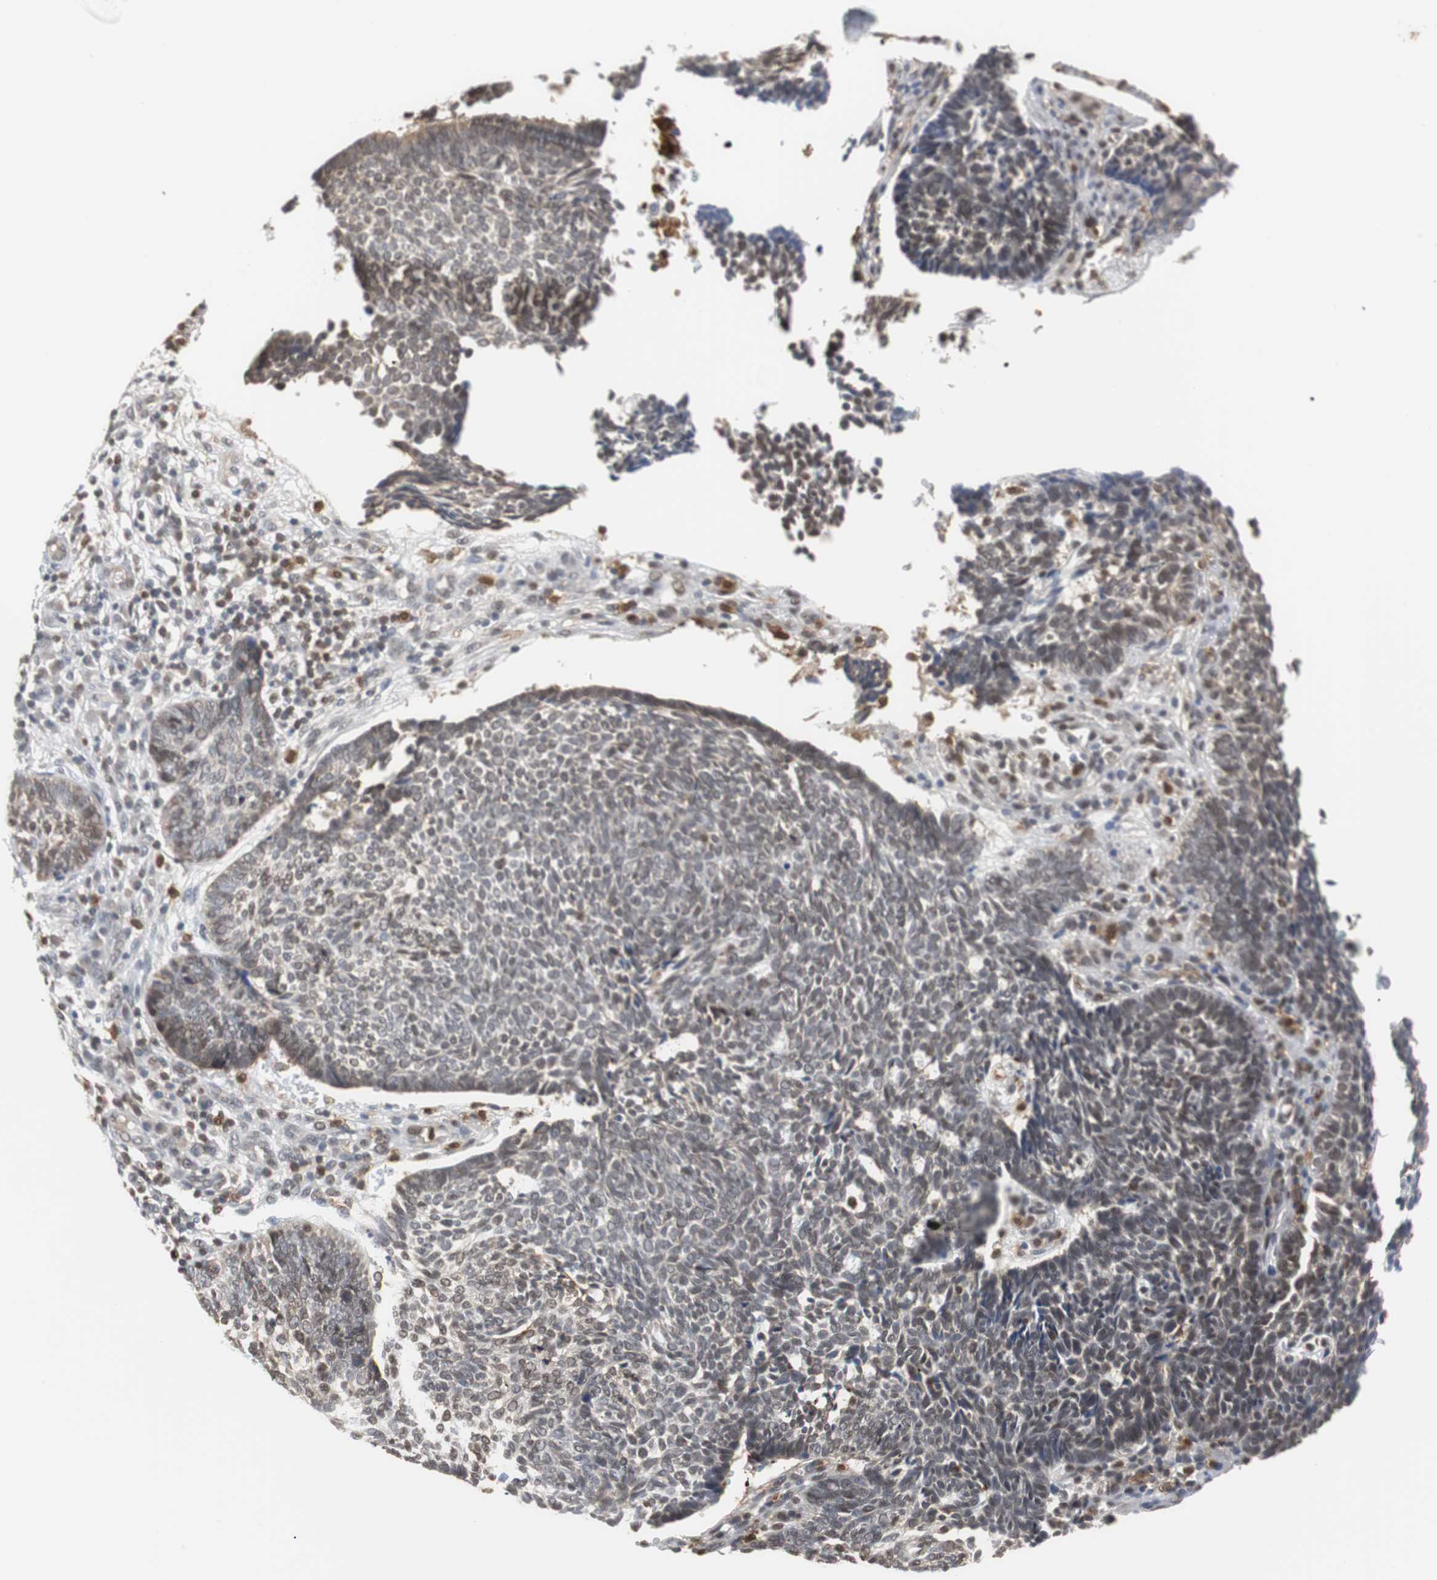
{"staining": {"intensity": "weak", "quantity": "25%-75%", "location": "cytoplasmic/membranous,nuclear"}, "tissue": "skin cancer", "cell_type": "Tumor cells", "image_type": "cancer", "snomed": [{"axis": "morphology", "description": "Normal tissue, NOS"}, {"axis": "morphology", "description": "Basal cell carcinoma"}, {"axis": "topography", "description": "Skin"}], "caption": "Skin basal cell carcinoma stained for a protein demonstrates weak cytoplasmic/membranous and nuclear positivity in tumor cells.", "gene": "SIRT1", "patient": {"sex": "male", "age": 87}}